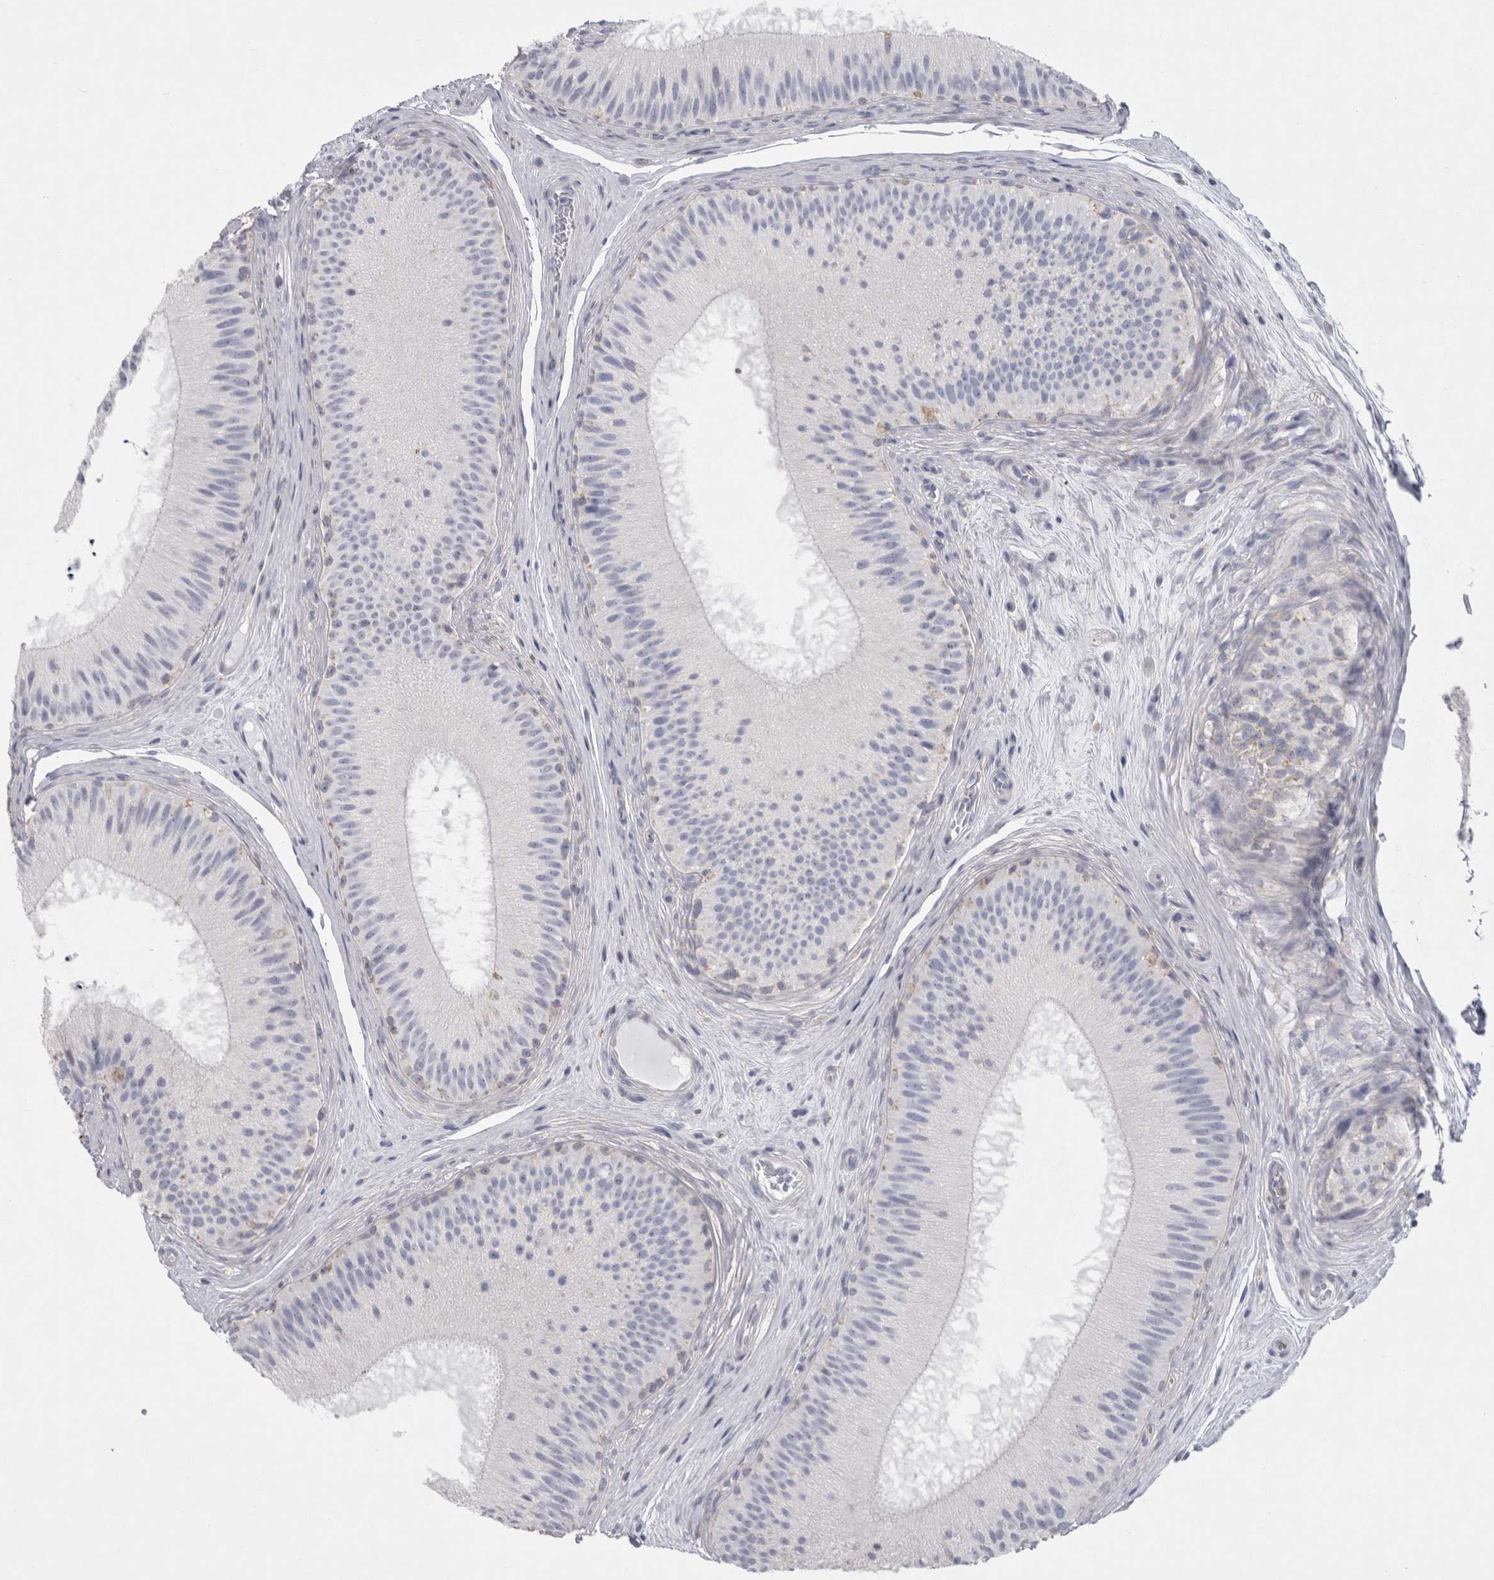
{"staining": {"intensity": "moderate", "quantity": "<25%", "location": "cytoplasmic/membranous"}, "tissue": "epididymis", "cell_type": "Glandular cells", "image_type": "normal", "snomed": [{"axis": "morphology", "description": "Normal tissue, NOS"}, {"axis": "topography", "description": "Epididymis"}], "caption": "IHC (DAB (3,3'-diaminobenzidine)) staining of normal epididymis exhibits moderate cytoplasmic/membranous protein staining in about <25% of glandular cells. (Brightfield microscopy of DAB IHC at high magnification).", "gene": "AGMAT", "patient": {"sex": "male", "age": 45}}